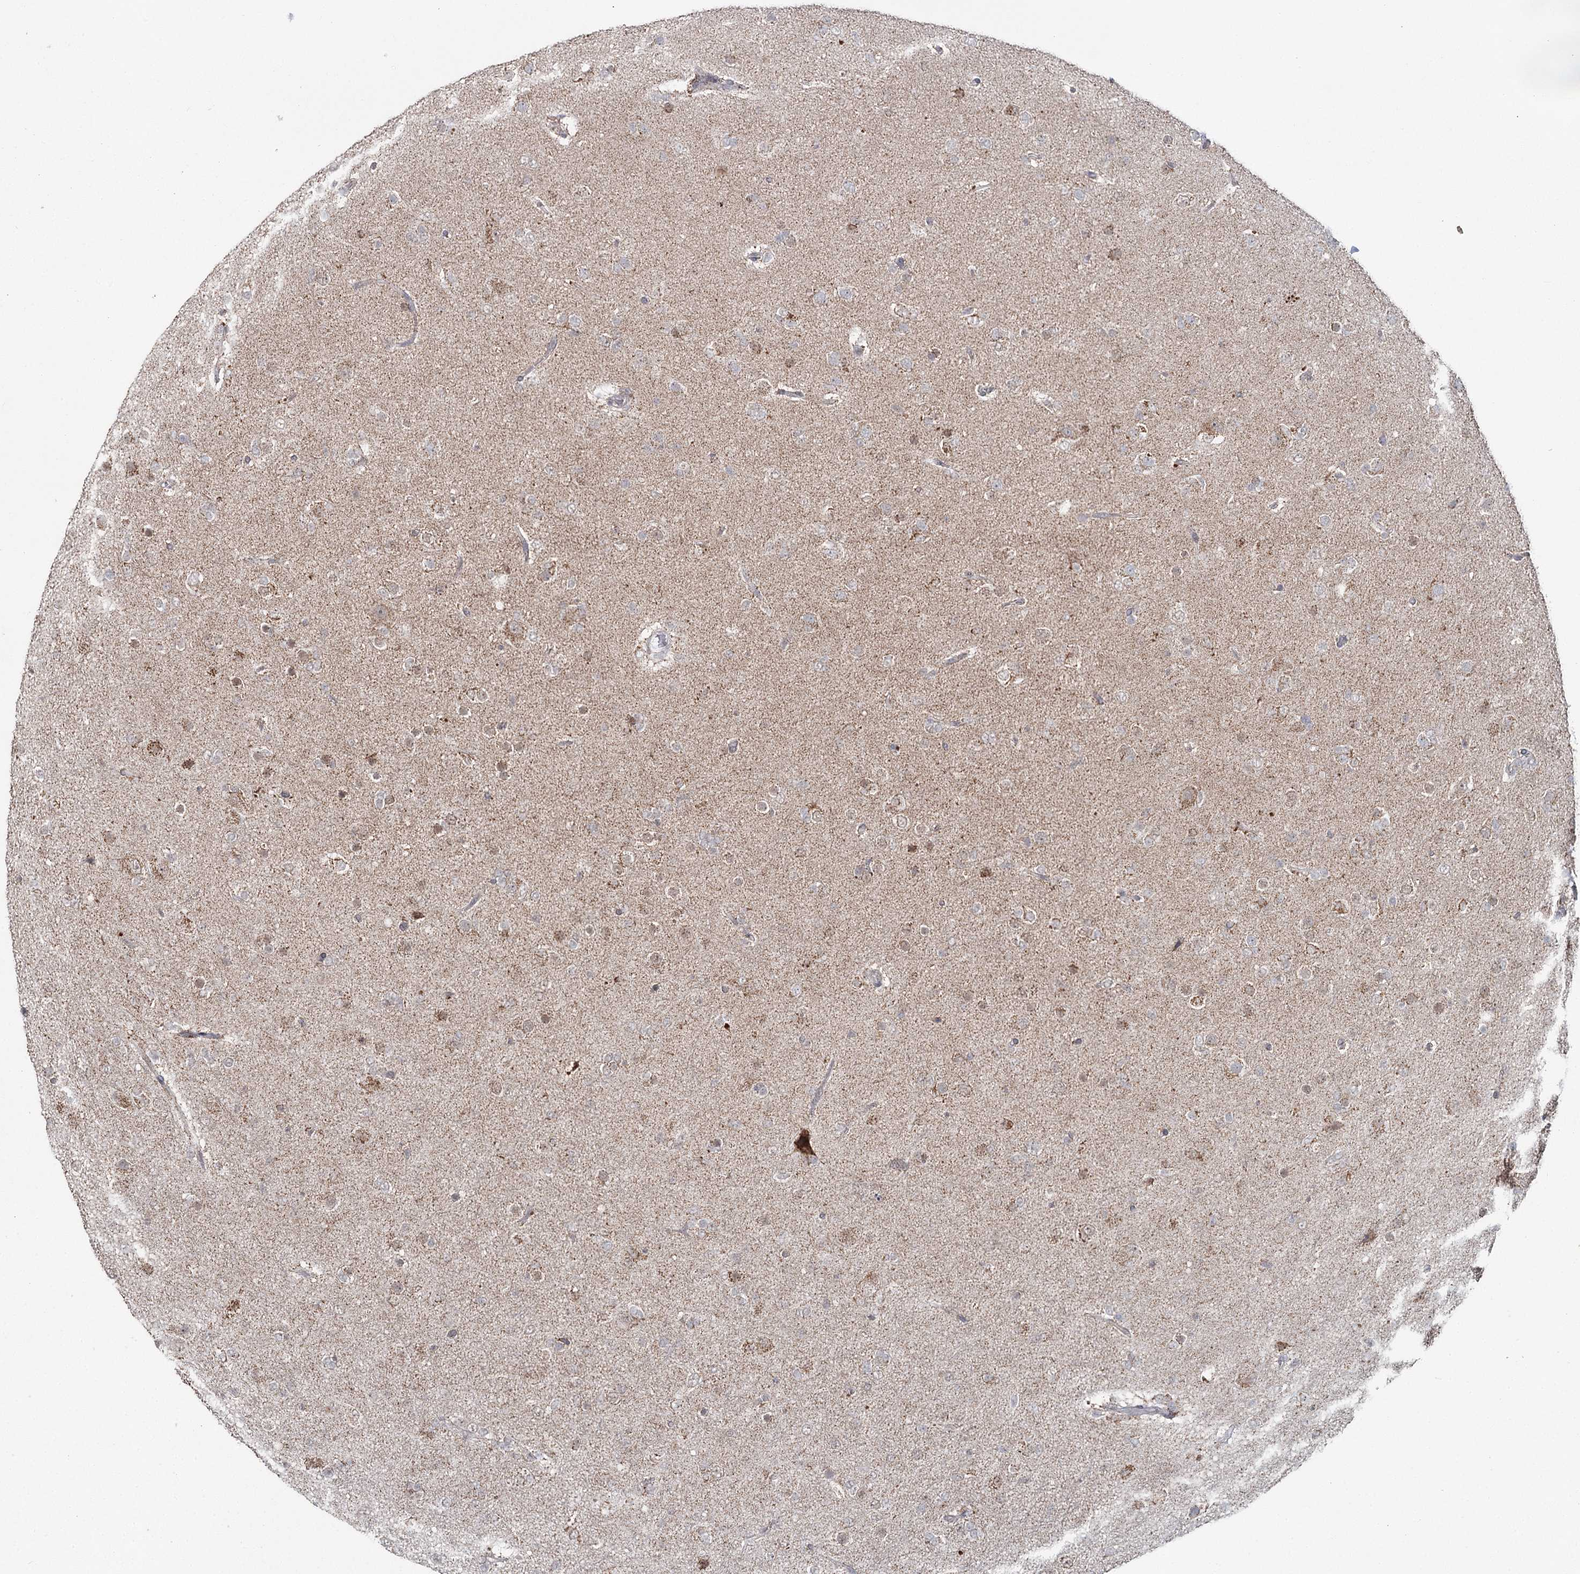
{"staining": {"intensity": "negative", "quantity": "none", "location": "none"}, "tissue": "glioma", "cell_type": "Tumor cells", "image_type": "cancer", "snomed": [{"axis": "morphology", "description": "Glioma, malignant, Low grade"}, {"axis": "topography", "description": "Brain"}], "caption": "Tumor cells show no significant protein staining in malignant low-grade glioma.", "gene": "PDHX", "patient": {"sex": "male", "age": 65}}